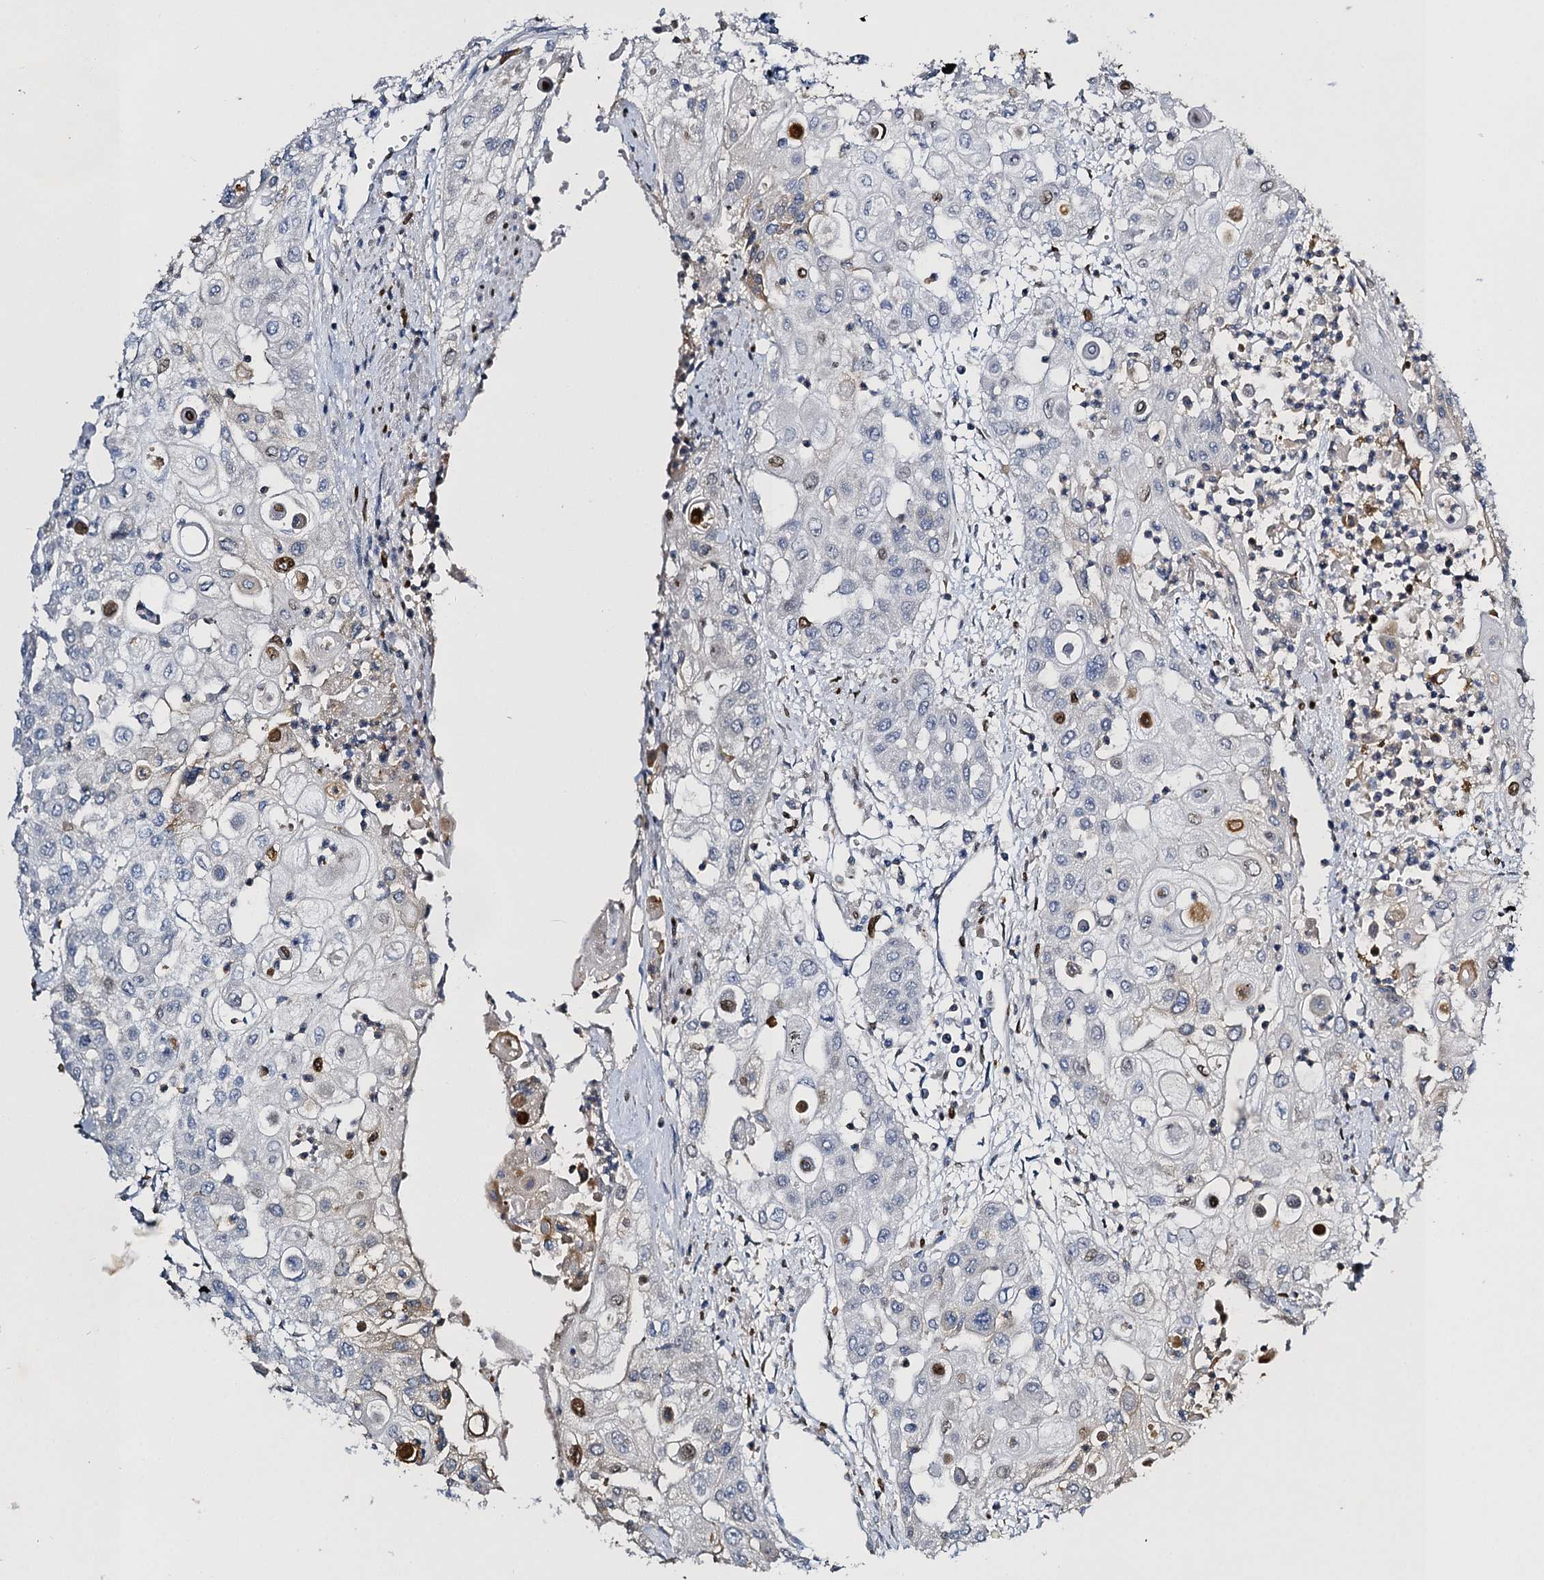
{"staining": {"intensity": "moderate", "quantity": "<25%", "location": "nuclear"}, "tissue": "urothelial cancer", "cell_type": "Tumor cells", "image_type": "cancer", "snomed": [{"axis": "morphology", "description": "Urothelial carcinoma, High grade"}, {"axis": "topography", "description": "Urinary bladder"}], "caption": "Brown immunohistochemical staining in human high-grade urothelial carcinoma exhibits moderate nuclear positivity in about <25% of tumor cells.", "gene": "SLC11A2", "patient": {"sex": "female", "age": 79}}